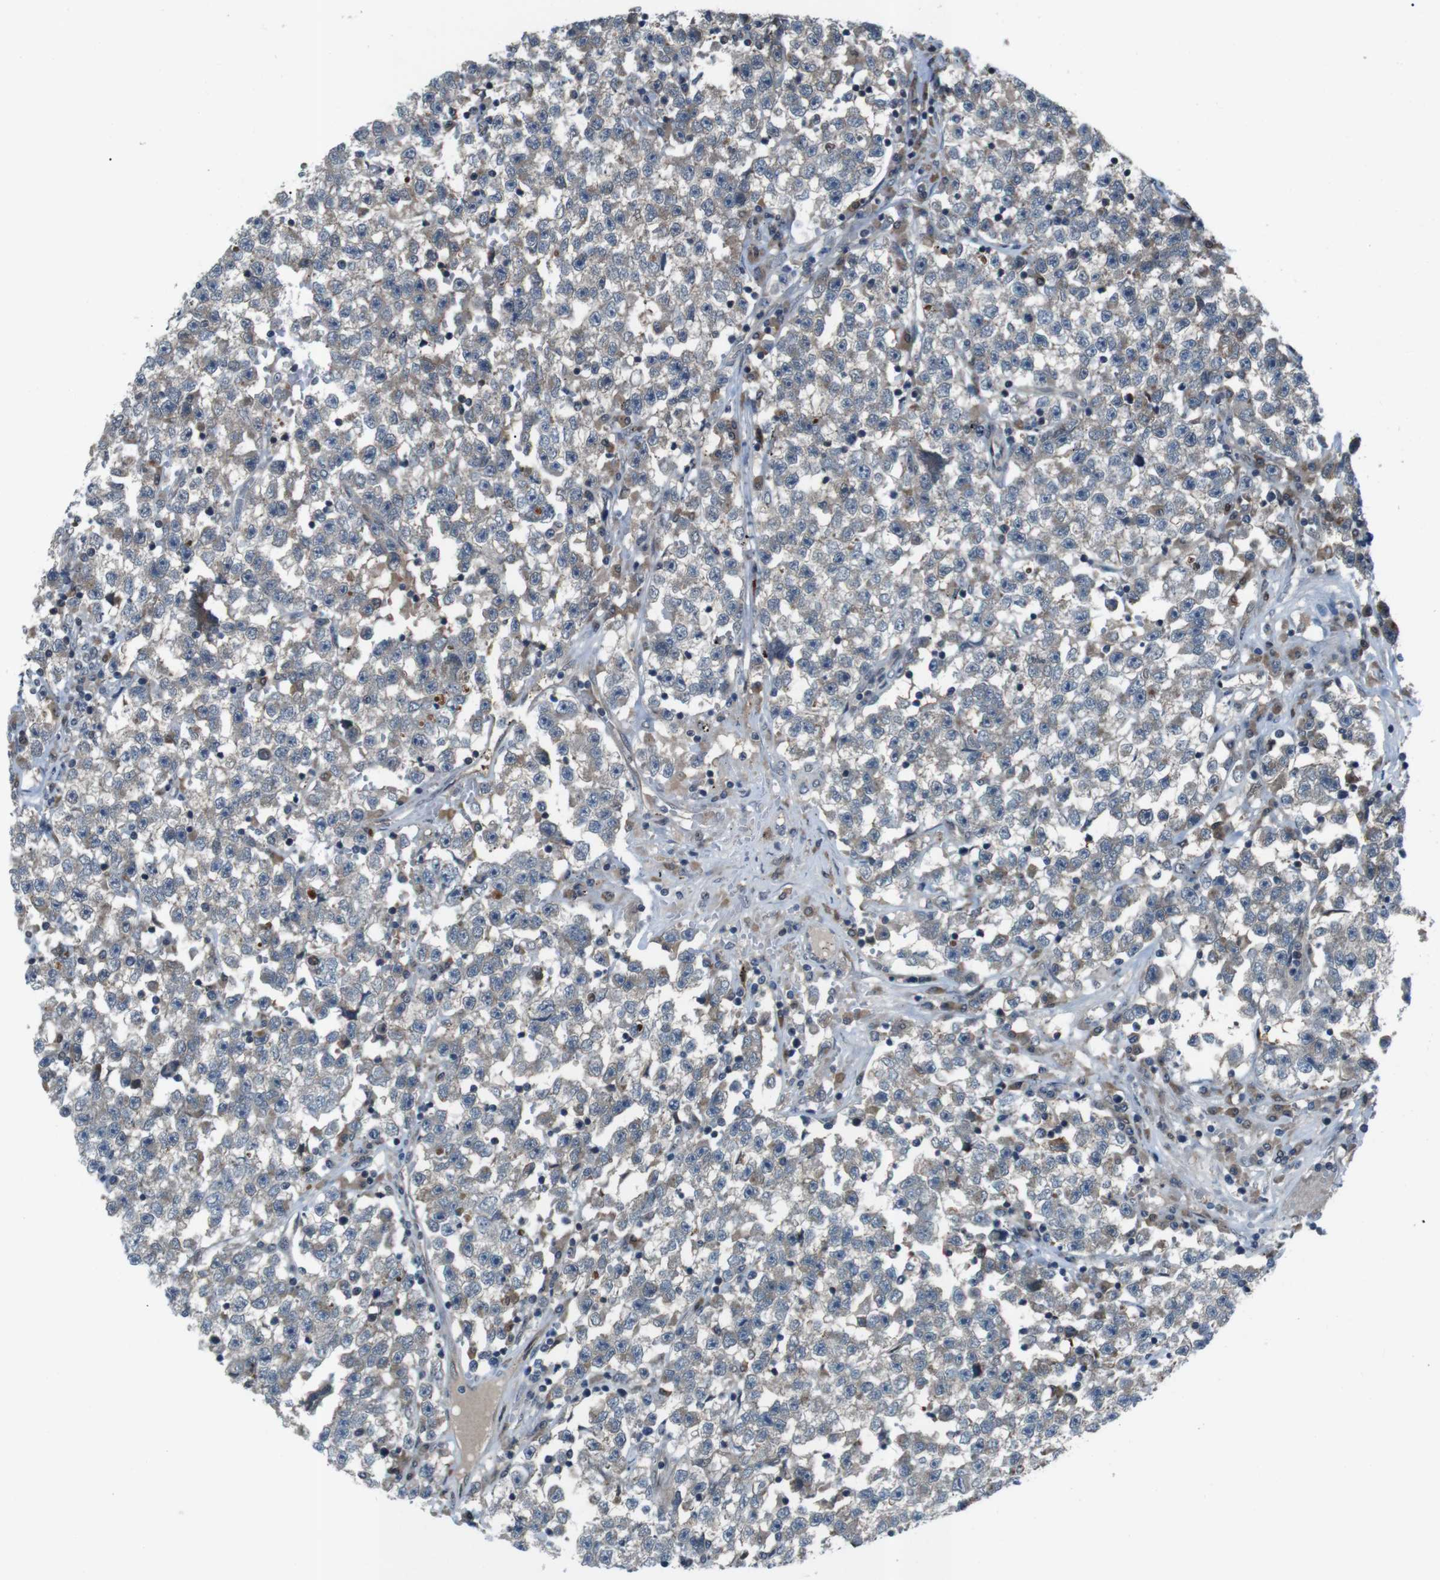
{"staining": {"intensity": "weak", "quantity": "25%-75%", "location": "cytoplasmic/membranous"}, "tissue": "testis cancer", "cell_type": "Tumor cells", "image_type": "cancer", "snomed": [{"axis": "morphology", "description": "Seminoma, NOS"}, {"axis": "topography", "description": "Testis"}], "caption": "Weak cytoplasmic/membranous protein staining is appreciated in about 25%-75% of tumor cells in testis cancer.", "gene": "LRP5", "patient": {"sex": "male", "age": 22}}